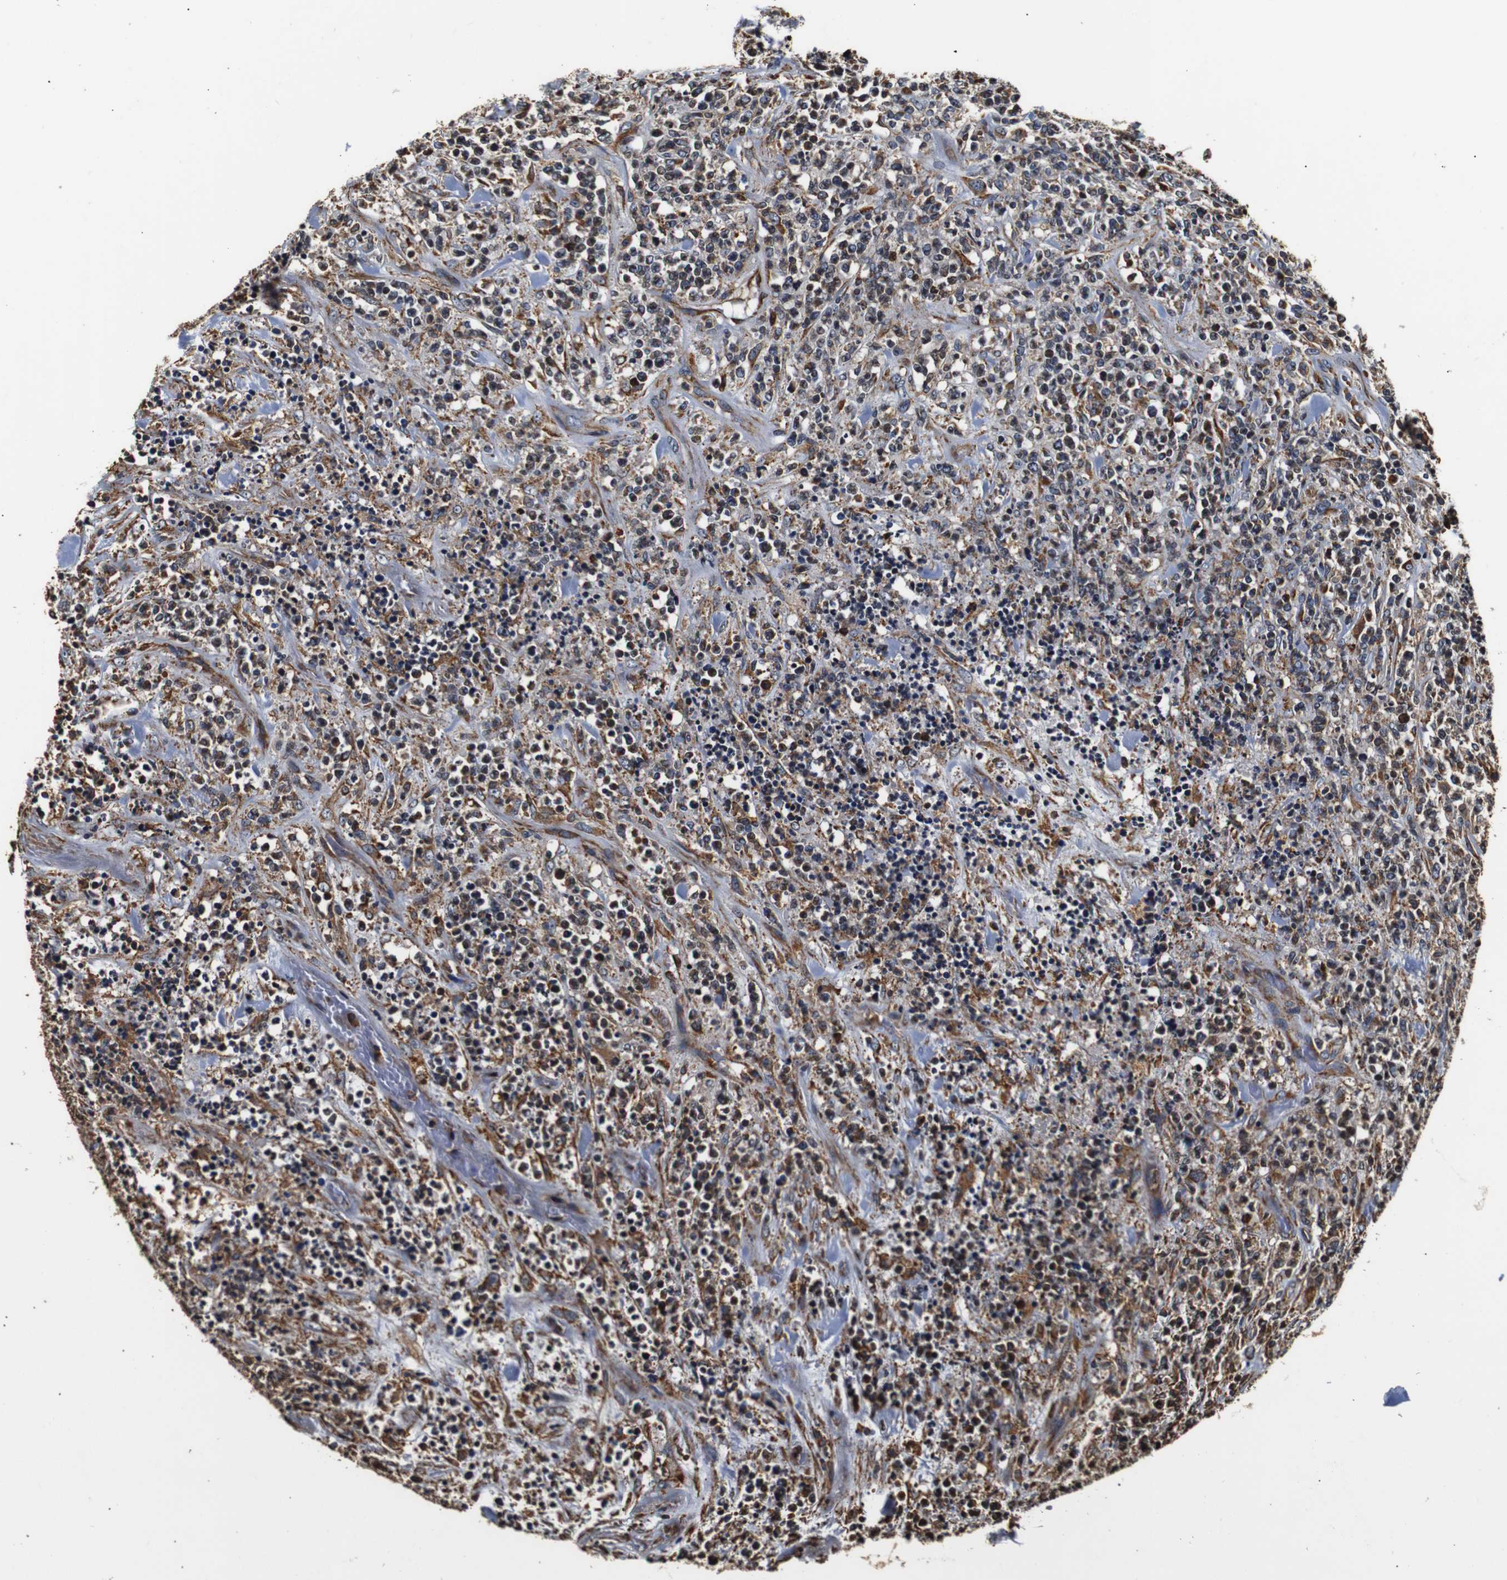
{"staining": {"intensity": "moderate", "quantity": "<25%", "location": "cytoplasmic/membranous"}, "tissue": "lymphoma", "cell_type": "Tumor cells", "image_type": "cancer", "snomed": [{"axis": "morphology", "description": "Malignant lymphoma, non-Hodgkin's type, High grade"}, {"axis": "topography", "description": "Soft tissue"}], "caption": "Tumor cells display low levels of moderate cytoplasmic/membranous positivity in approximately <25% of cells in human high-grade malignant lymphoma, non-Hodgkin's type.", "gene": "HHIP", "patient": {"sex": "male", "age": 18}}